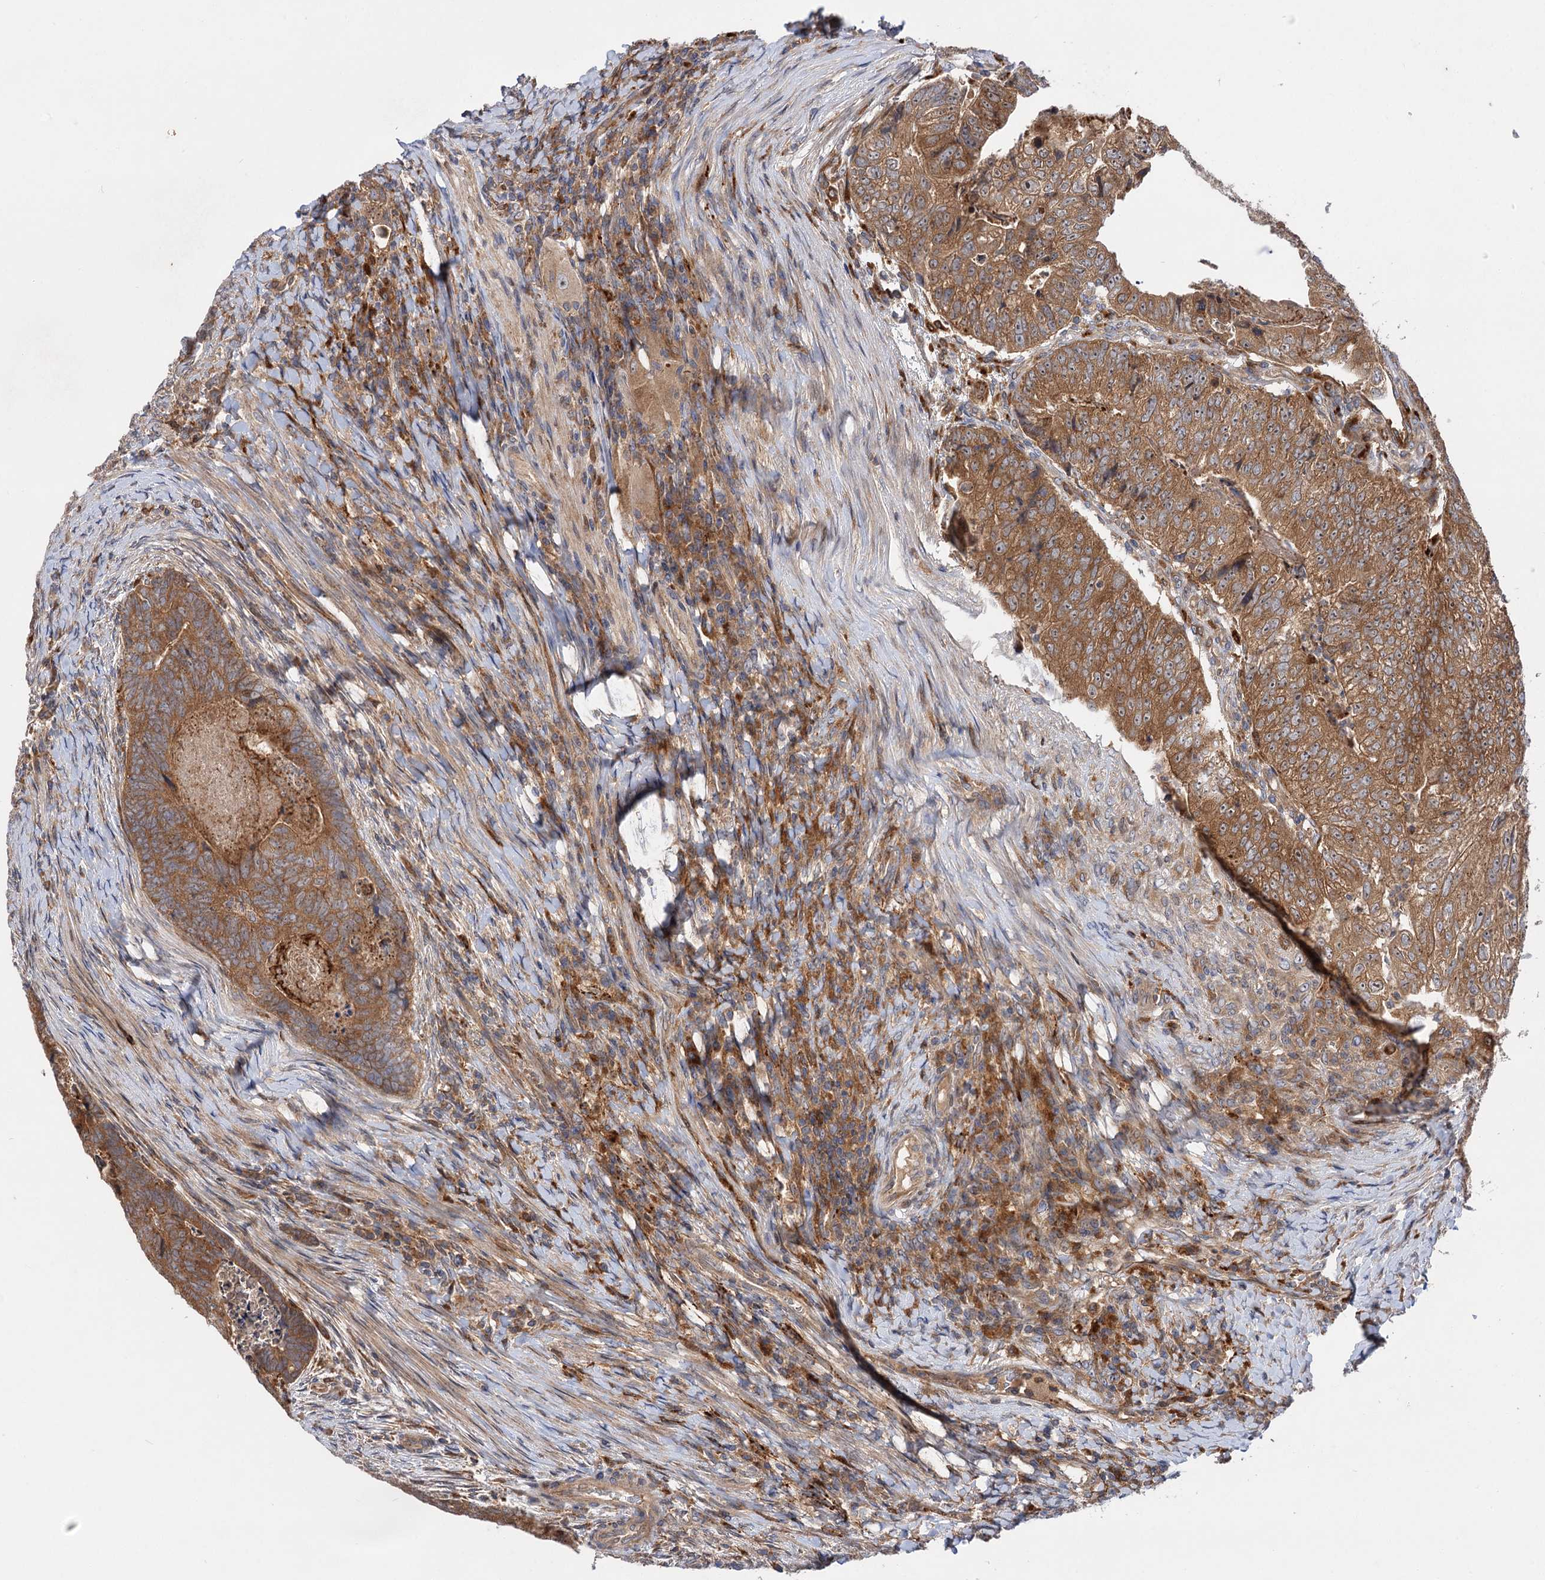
{"staining": {"intensity": "moderate", "quantity": ">75%", "location": "cytoplasmic/membranous"}, "tissue": "colorectal cancer", "cell_type": "Tumor cells", "image_type": "cancer", "snomed": [{"axis": "morphology", "description": "Adenocarcinoma, NOS"}, {"axis": "topography", "description": "Colon"}], "caption": "An image of human colorectal cancer (adenocarcinoma) stained for a protein shows moderate cytoplasmic/membranous brown staining in tumor cells.", "gene": "PATL1", "patient": {"sex": "female", "age": 67}}